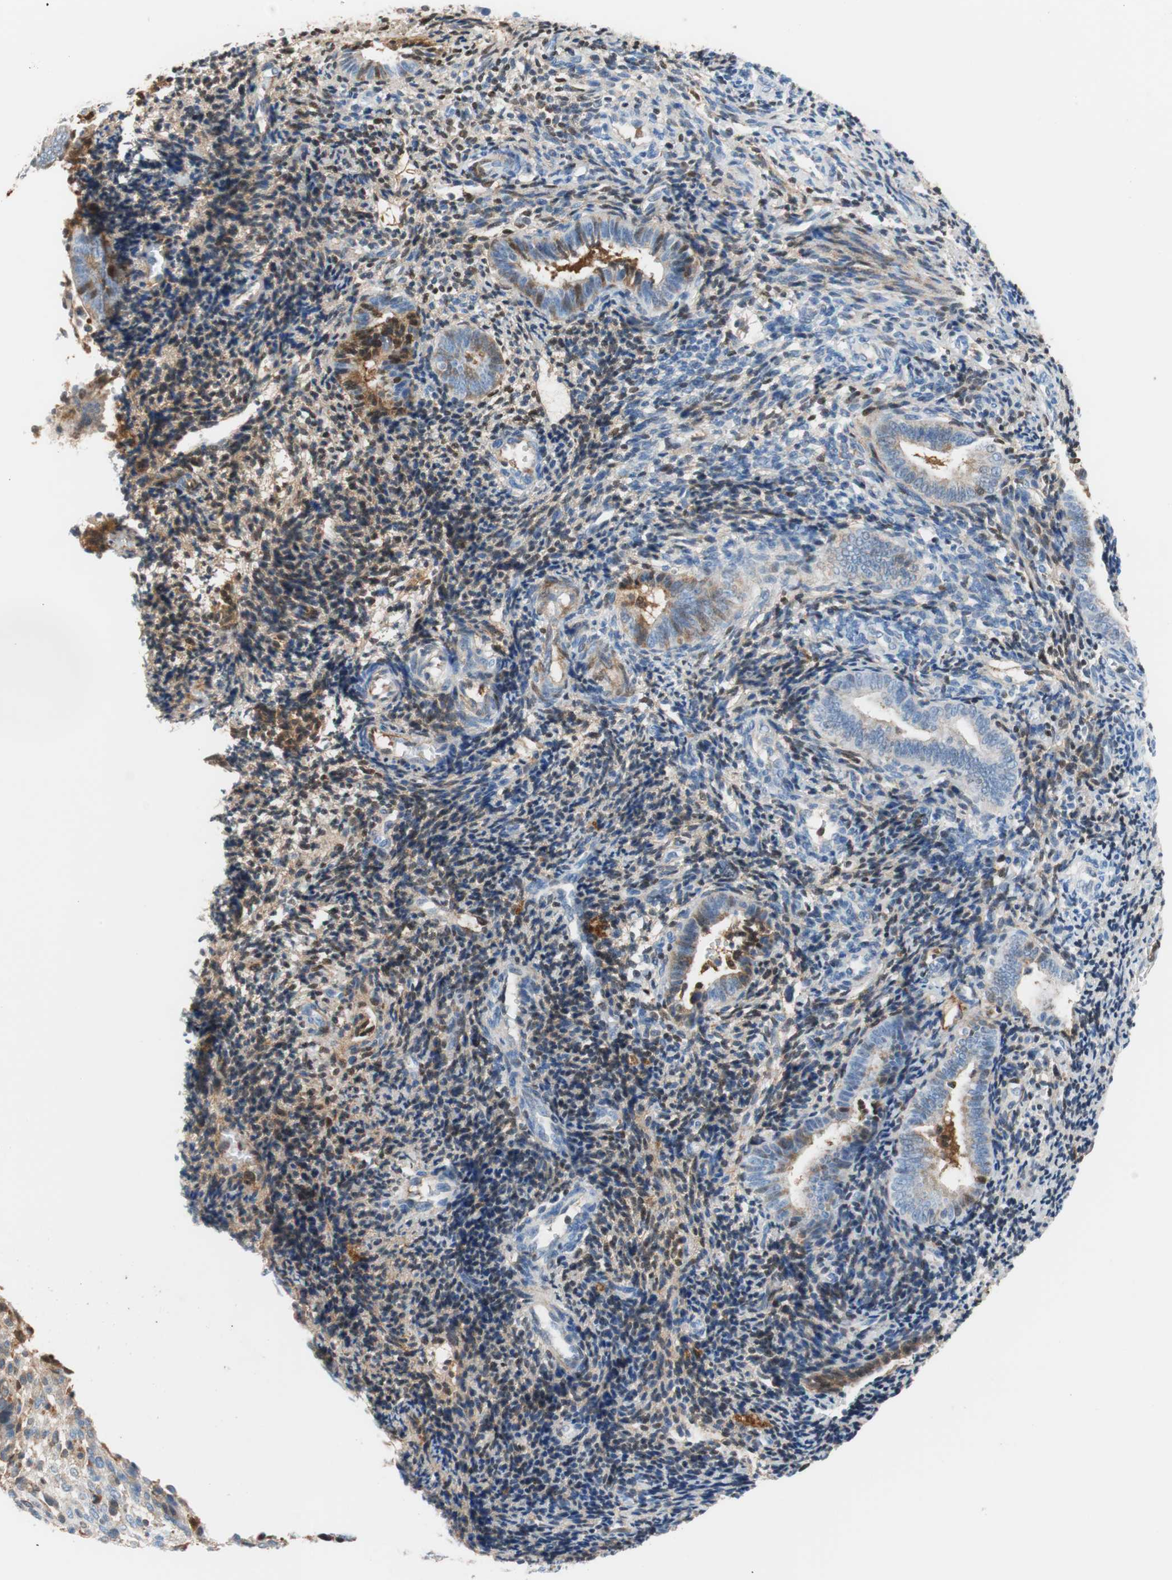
{"staining": {"intensity": "weak", "quantity": "25%-75%", "location": "cytoplasmic/membranous"}, "tissue": "endometrium", "cell_type": "Cells in endometrial stroma", "image_type": "normal", "snomed": [{"axis": "morphology", "description": "Normal tissue, NOS"}, {"axis": "topography", "description": "Uterus"}, {"axis": "topography", "description": "Endometrium"}], "caption": "Immunohistochemistry of unremarkable human endometrium demonstrates low levels of weak cytoplasmic/membranous staining in approximately 25%-75% of cells in endometrial stroma. (DAB (3,3'-diaminobenzidine) IHC with brightfield microscopy, high magnification).", "gene": "RBP4", "patient": {"sex": "female", "age": 33}}